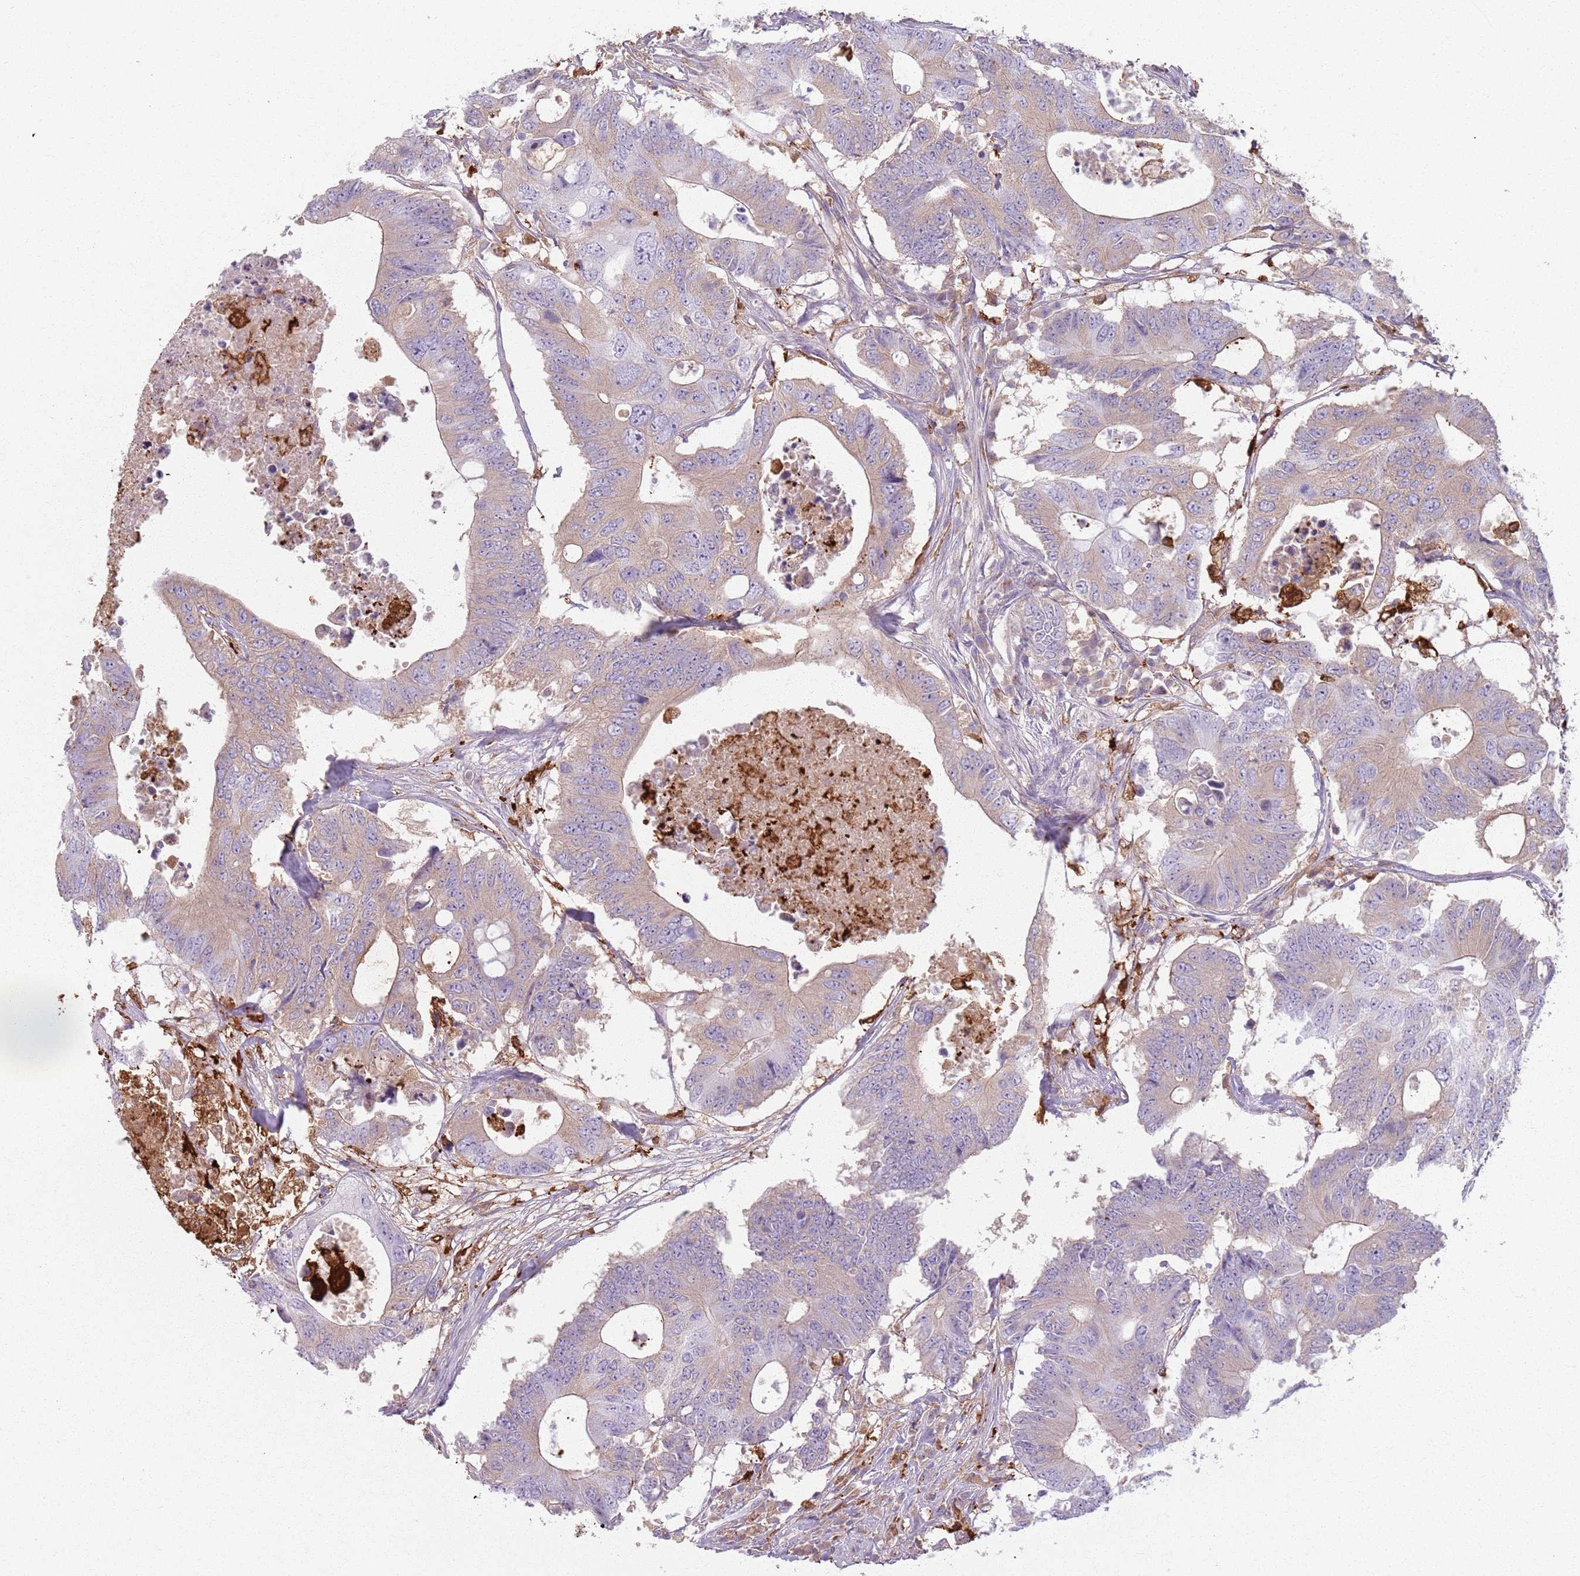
{"staining": {"intensity": "moderate", "quantity": ">75%", "location": "cytoplasmic/membranous"}, "tissue": "colorectal cancer", "cell_type": "Tumor cells", "image_type": "cancer", "snomed": [{"axis": "morphology", "description": "Adenocarcinoma, NOS"}, {"axis": "topography", "description": "Colon"}], "caption": "Approximately >75% of tumor cells in colorectal adenocarcinoma demonstrate moderate cytoplasmic/membranous protein expression as visualized by brown immunohistochemical staining.", "gene": "GDPGP1", "patient": {"sex": "male", "age": 71}}